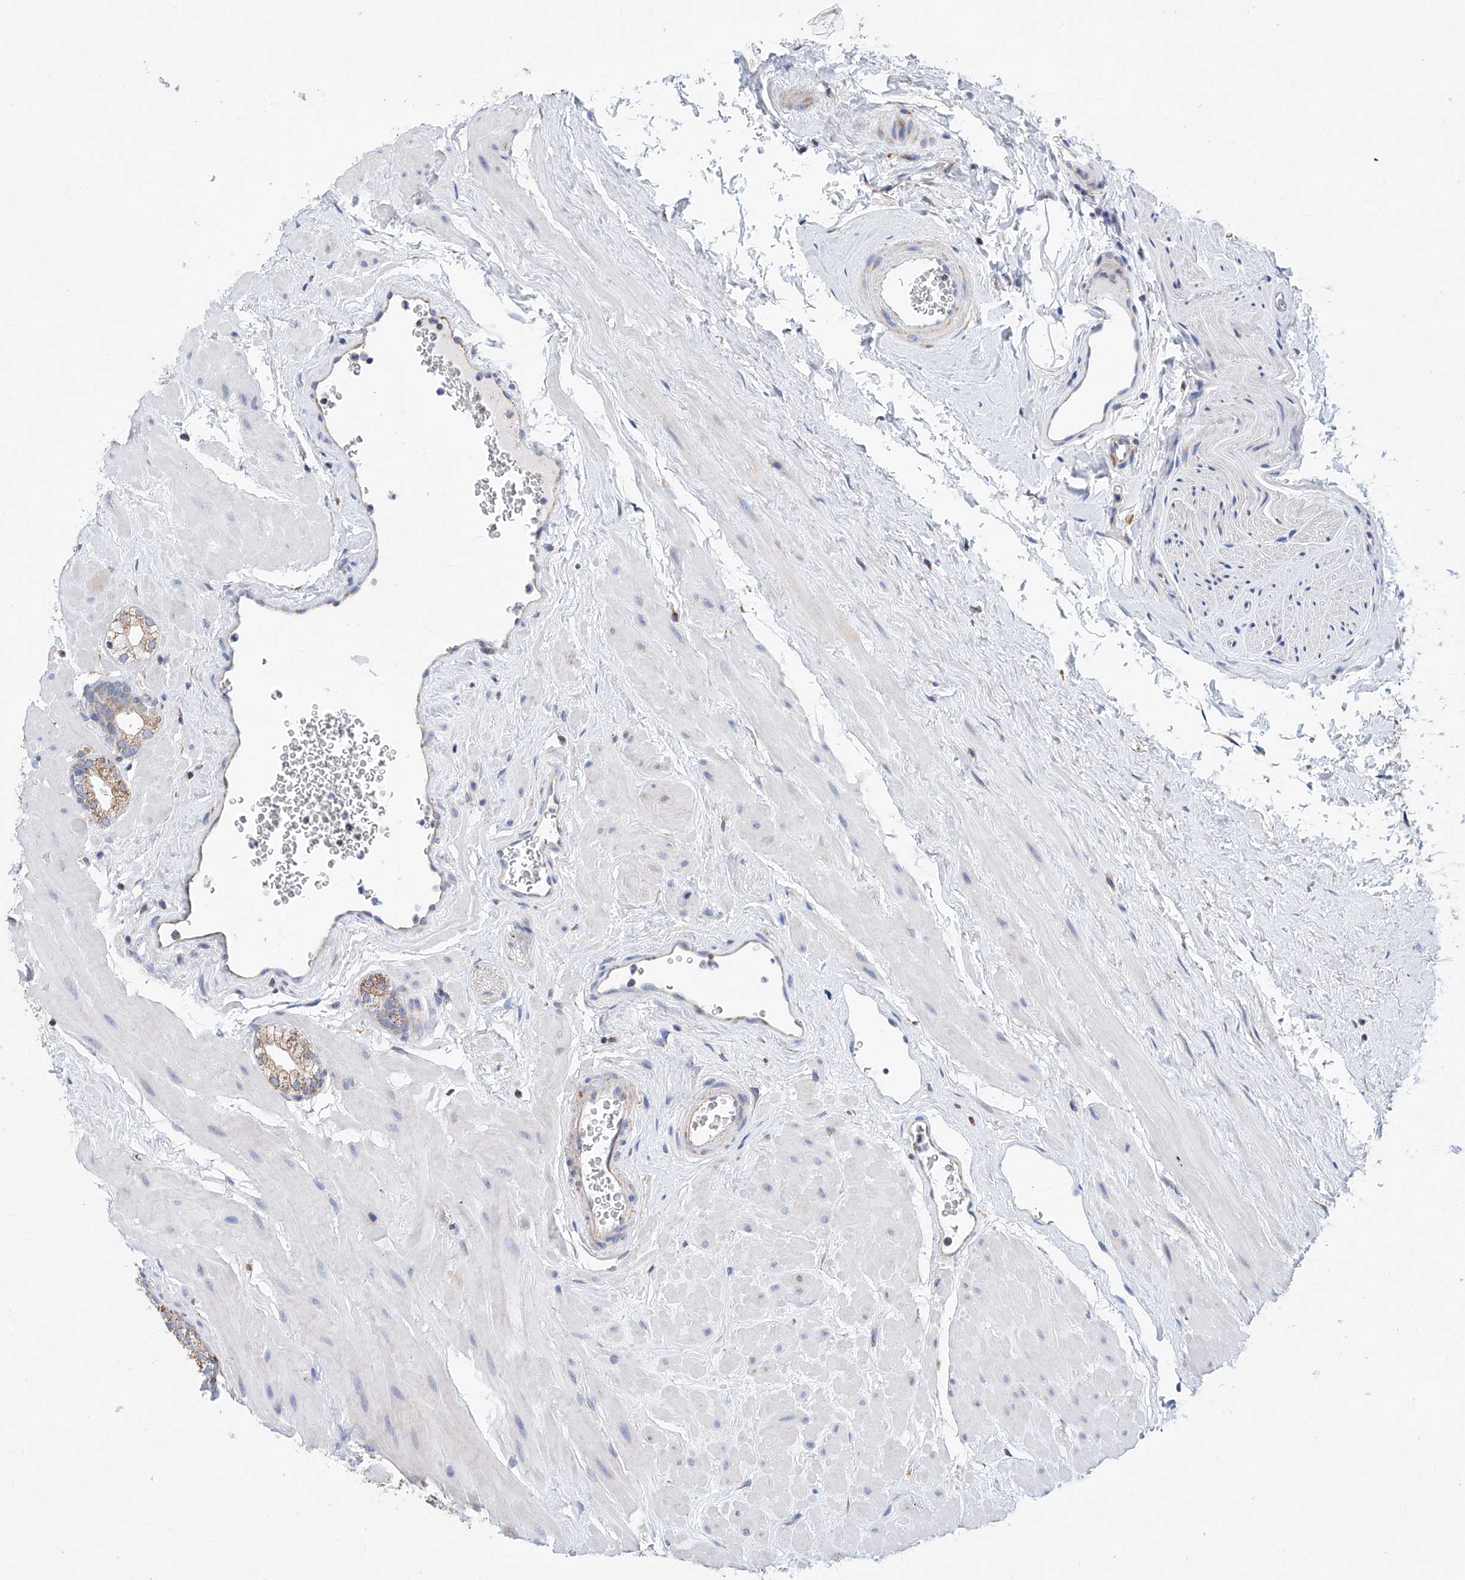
{"staining": {"intensity": "moderate", "quantity": "25%-75%", "location": "cytoplasmic/membranous"}, "tissue": "prostate", "cell_type": "Glandular cells", "image_type": "normal", "snomed": [{"axis": "morphology", "description": "Normal tissue, NOS"}, {"axis": "morphology", "description": "Urothelial carcinoma, Low grade"}, {"axis": "topography", "description": "Urinary bladder"}, {"axis": "topography", "description": "Prostate"}], "caption": "This is a histology image of immunohistochemistry (IHC) staining of normal prostate, which shows moderate expression in the cytoplasmic/membranous of glandular cells.", "gene": "MAD2L1", "patient": {"sex": "male", "age": 60}}